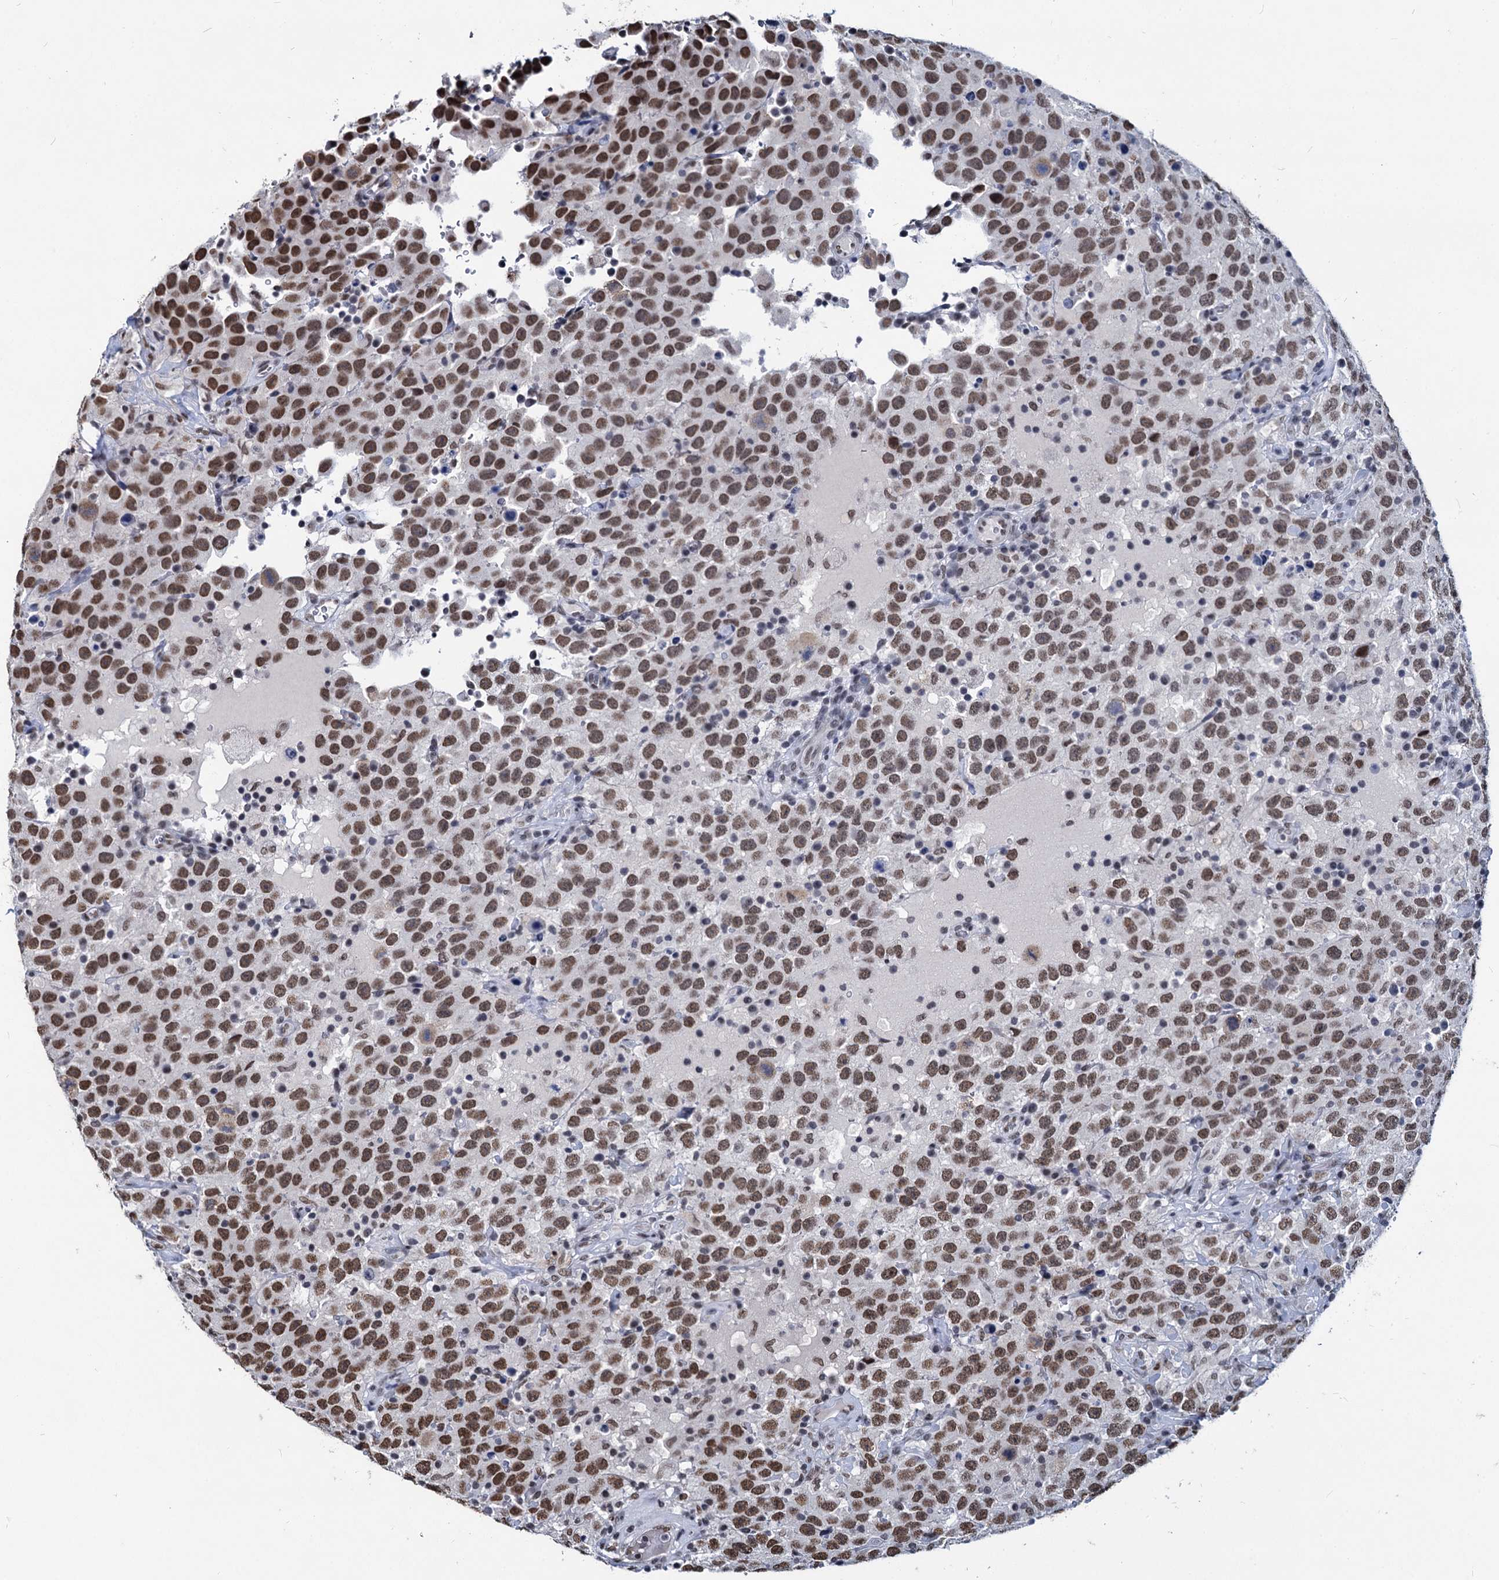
{"staining": {"intensity": "moderate", "quantity": ">75%", "location": "nuclear"}, "tissue": "testis cancer", "cell_type": "Tumor cells", "image_type": "cancer", "snomed": [{"axis": "morphology", "description": "Seminoma, NOS"}, {"axis": "topography", "description": "Testis"}], "caption": "This micrograph demonstrates testis cancer (seminoma) stained with IHC to label a protein in brown. The nuclear of tumor cells show moderate positivity for the protein. Nuclei are counter-stained blue.", "gene": "PARPBP", "patient": {"sex": "male", "age": 41}}